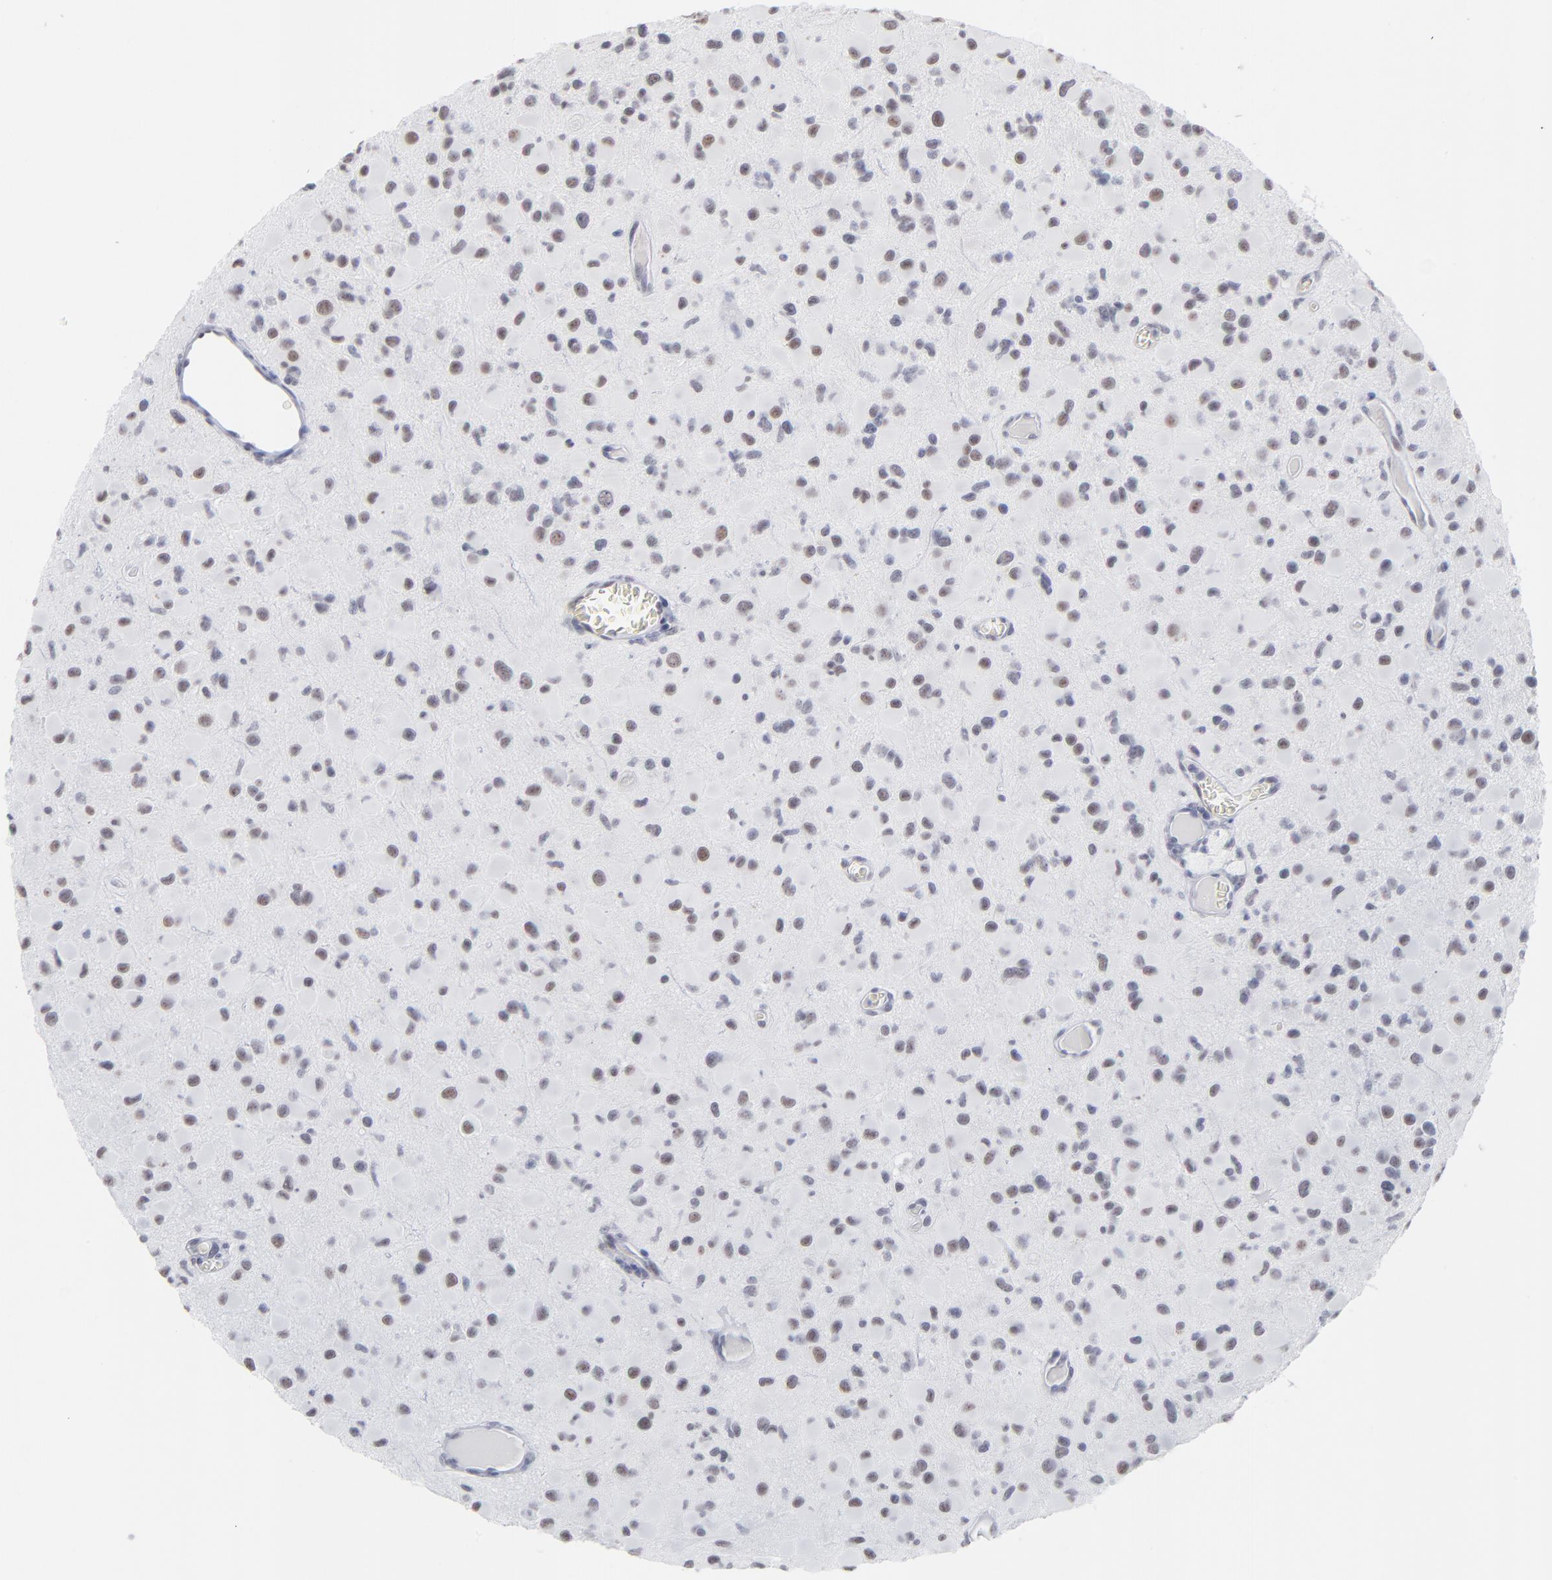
{"staining": {"intensity": "moderate", "quantity": "25%-75%", "location": "nuclear"}, "tissue": "glioma", "cell_type": "Tumor cells", "image_type": "cancer", "snomed": [{"axis": "morphology", "description": "Glioma, malignant, Low grade"}, {"axis": "topography", "description": "Brain"}], "caption": "Malignant low-grade glioma stained with immunohistochemistry (IHC) reveals moderate nuclear expression in about 25%-75% of tumor cells. (Stains: DAB (3,3'-diaminobenzidine) in brown, nuclei in blue, Microscopy: brightfield microscopy at high magnification).", "gene": "SNRPB", "patient": {"sex": "male", "age": 42}}